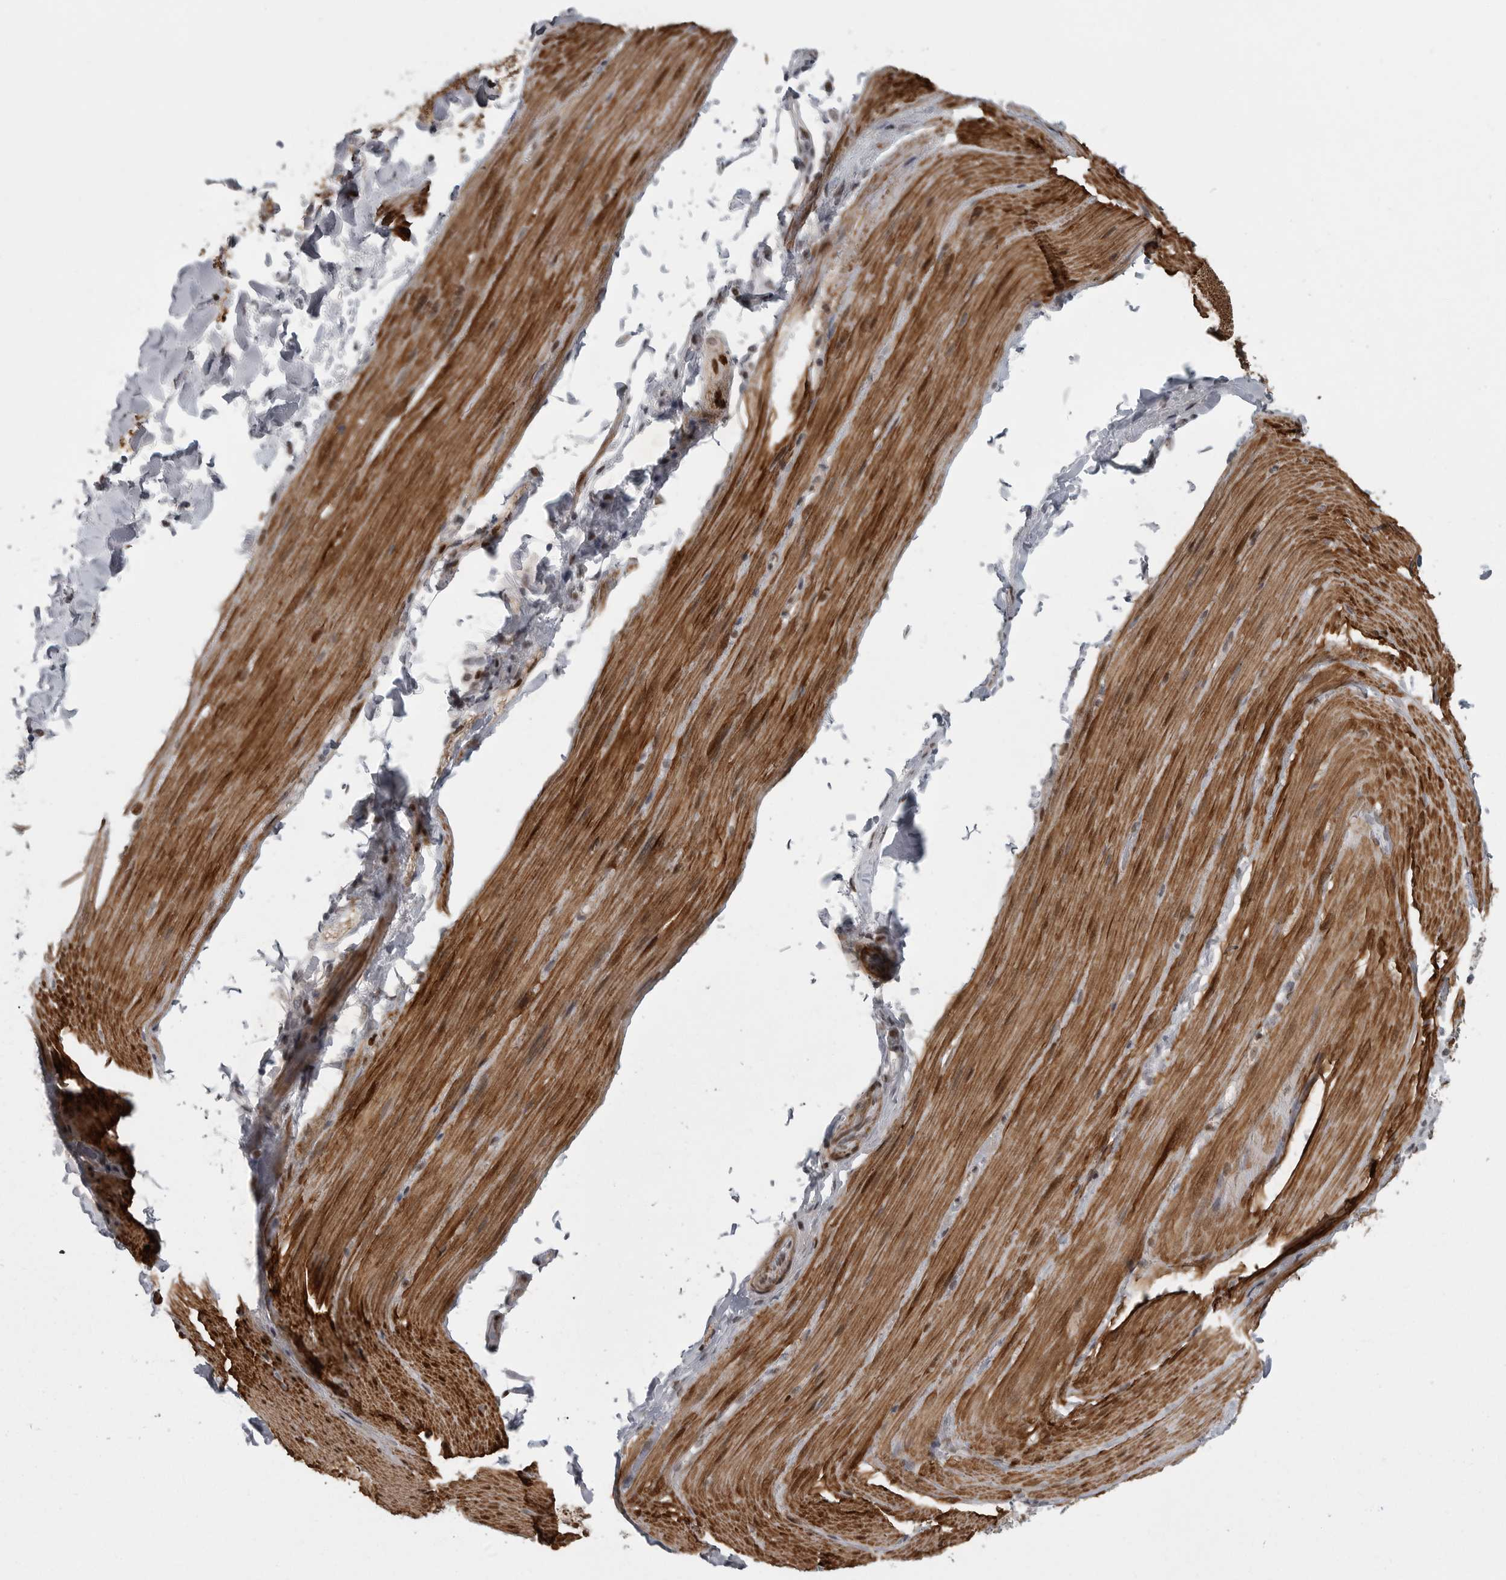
{"staining": {"intensity": "strong", "quantity": ">75%", "location": "cytoplasmic/membranous,nuclear"}, "tissue": "smooth muscle", "cell_type": "Smooth muscle cells", "image_type": "normal", "snomed": [{"axis": "morphology", "description": "Normal tissue, NOS"}, {"axis": "topography", "description": "Smooth muscle"}, {"axis": "topography", "description": "Small intestine"}], "caption": "This histopathology image exhibits unremarkable smooth muscle stained with immunohistochemistry (IHC) to label a protein in brown. The cytoplasmic/membranous,nuclear of smooth muscle cells show strong positivity for the protein. Nuclei are counter-stained blue.", "gene": "HMGN3", "patient": {"sex": "female", "age": 84}}